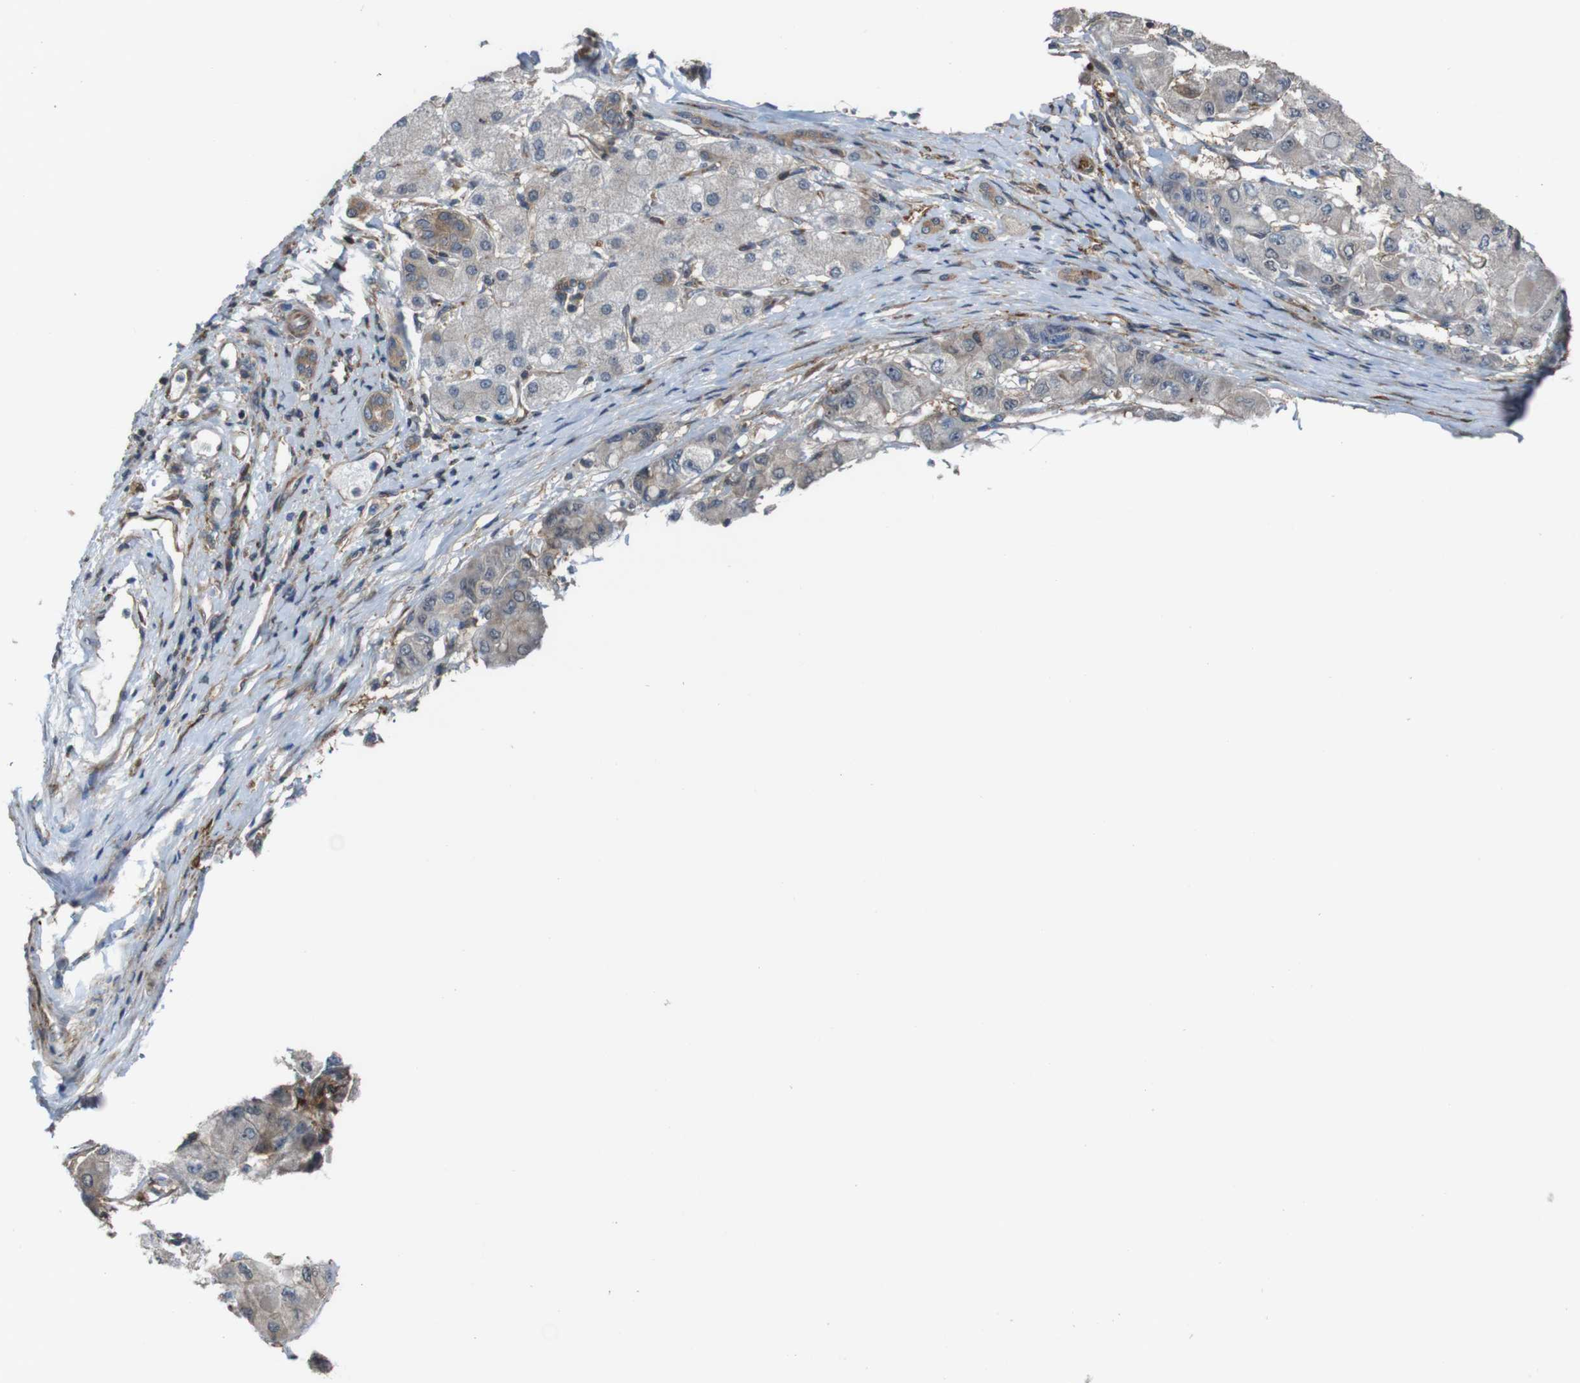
{"staining": {"intensity": "weak", "quantity": ">75%", "location": "cytoplasmic/membranous"}, "tissue": "liver cancer", "cell_type": "Tumor cells", "image_type": "cancer", "snomed": [{"axis": "morphology", "description": "Carcinoma, Hepatocellular, NOS"}, {"axis": "topography", "description": "Liver"}], "caption": "A photomicrograph of liver hepatocellular carcinoma stained for a protein reveals weak cytoplasmic/membranous brown staining in tumor cells. (DAB = brown stain, brightfield microscopy at high magnification).", "gene": "PCOLCE2", "patient": {"sex": "male", "age": 80}}